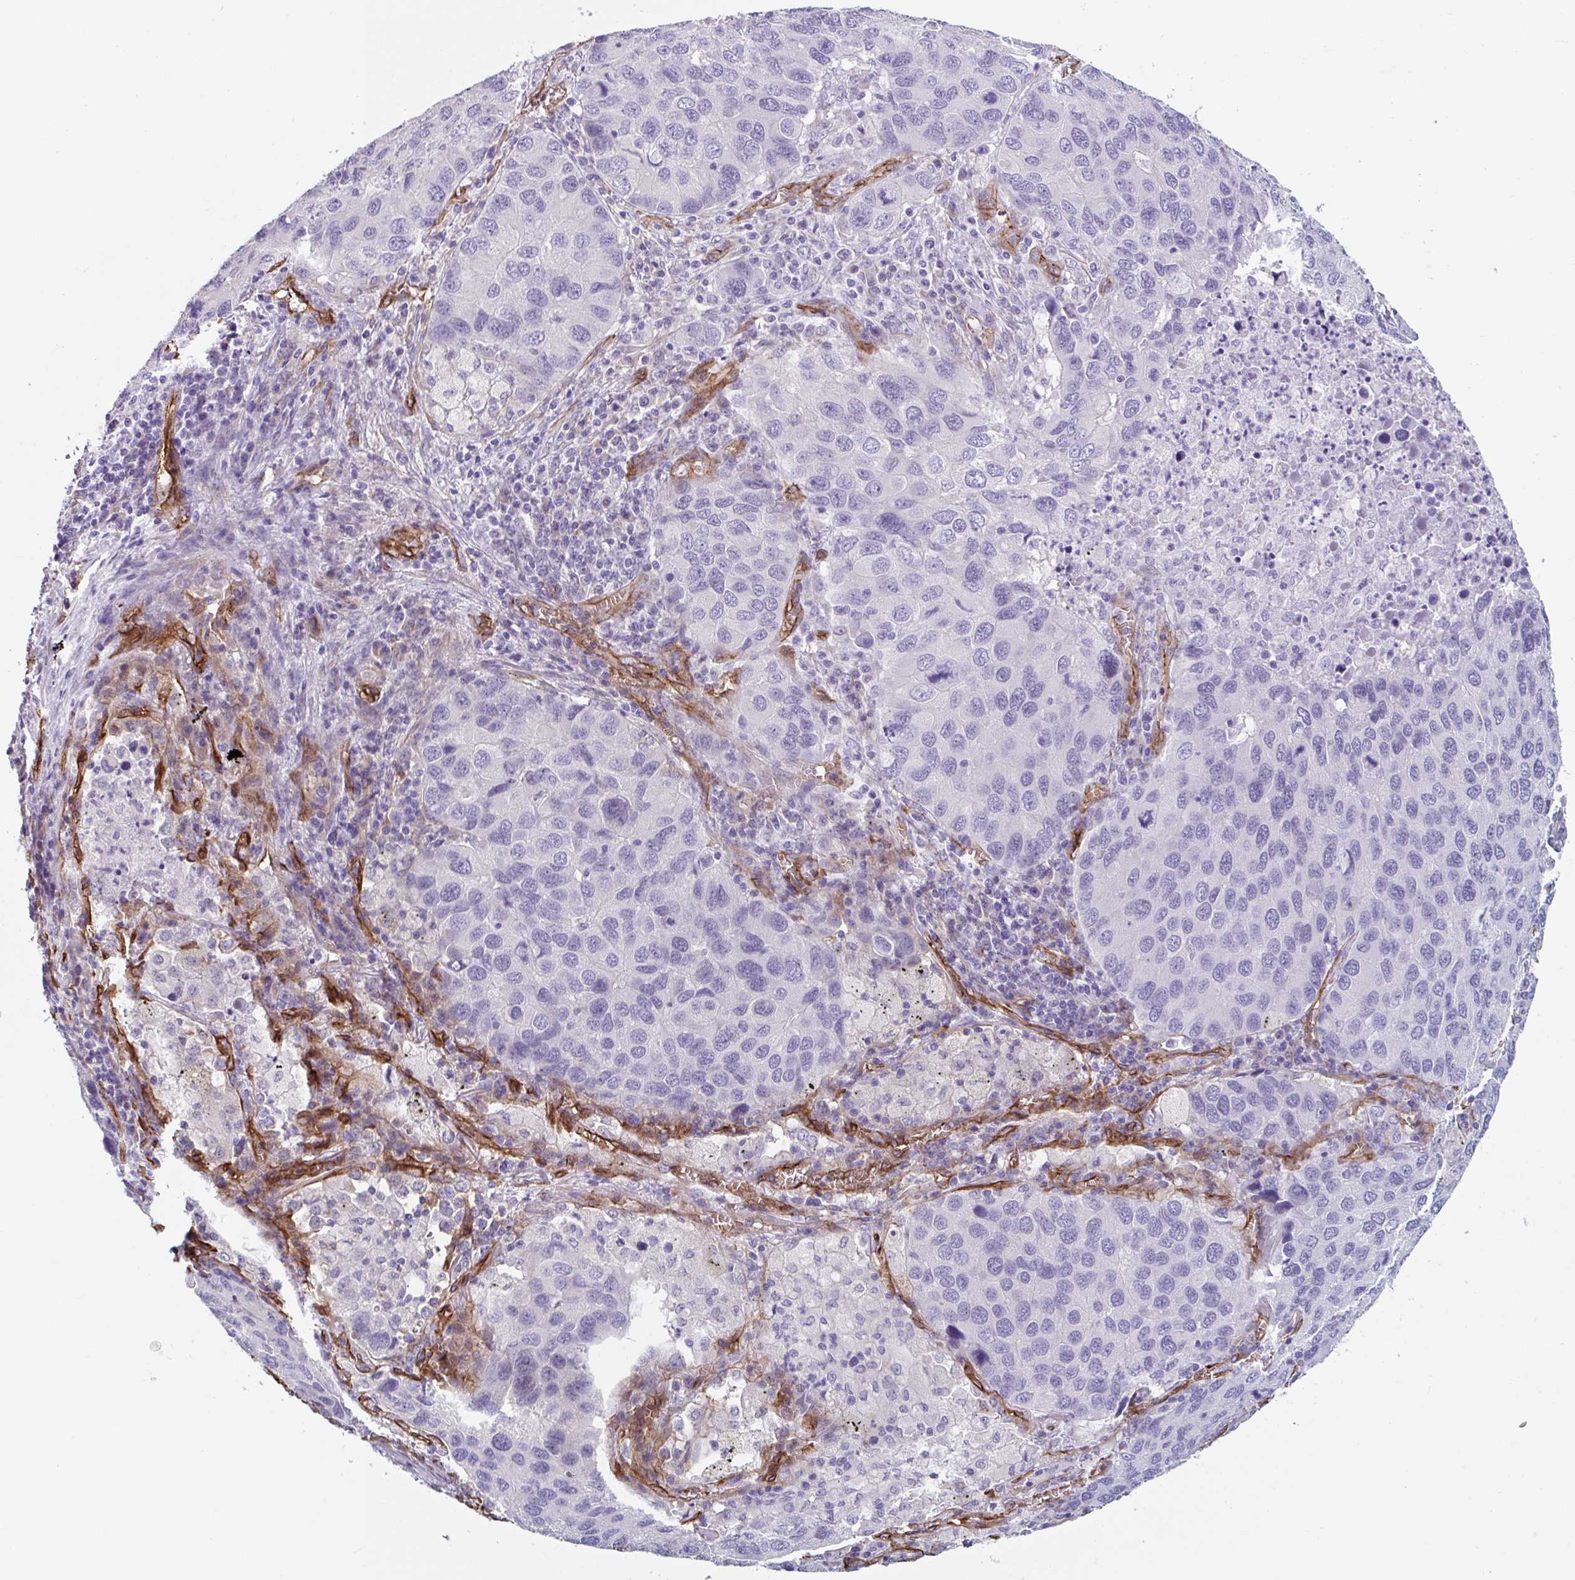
{"staining": {"intensity": "negative", "quantity": "none", "location": "none"}, "tissue": "lung cancer", "cell_type": "Tumor cells", "image_type": "cancer", "snomed": [{"axis": "morphology", "description": "Aneuploidy"}, {"axis": "morphology", "description": "Adenocarcinoma, NOS"}, {"axis": "topography", "description": "Lymph node"}, {"axis": "topography", "description": "Lung"}], "caption": "This image is of lung adenocarcinoma stained with IHC to label a protein in brown with the nuclei are counter-stained blue. There is no positivity in tumor cells.", "gene": "CITED4", "patient": {"sex": "female", "age": 74}}